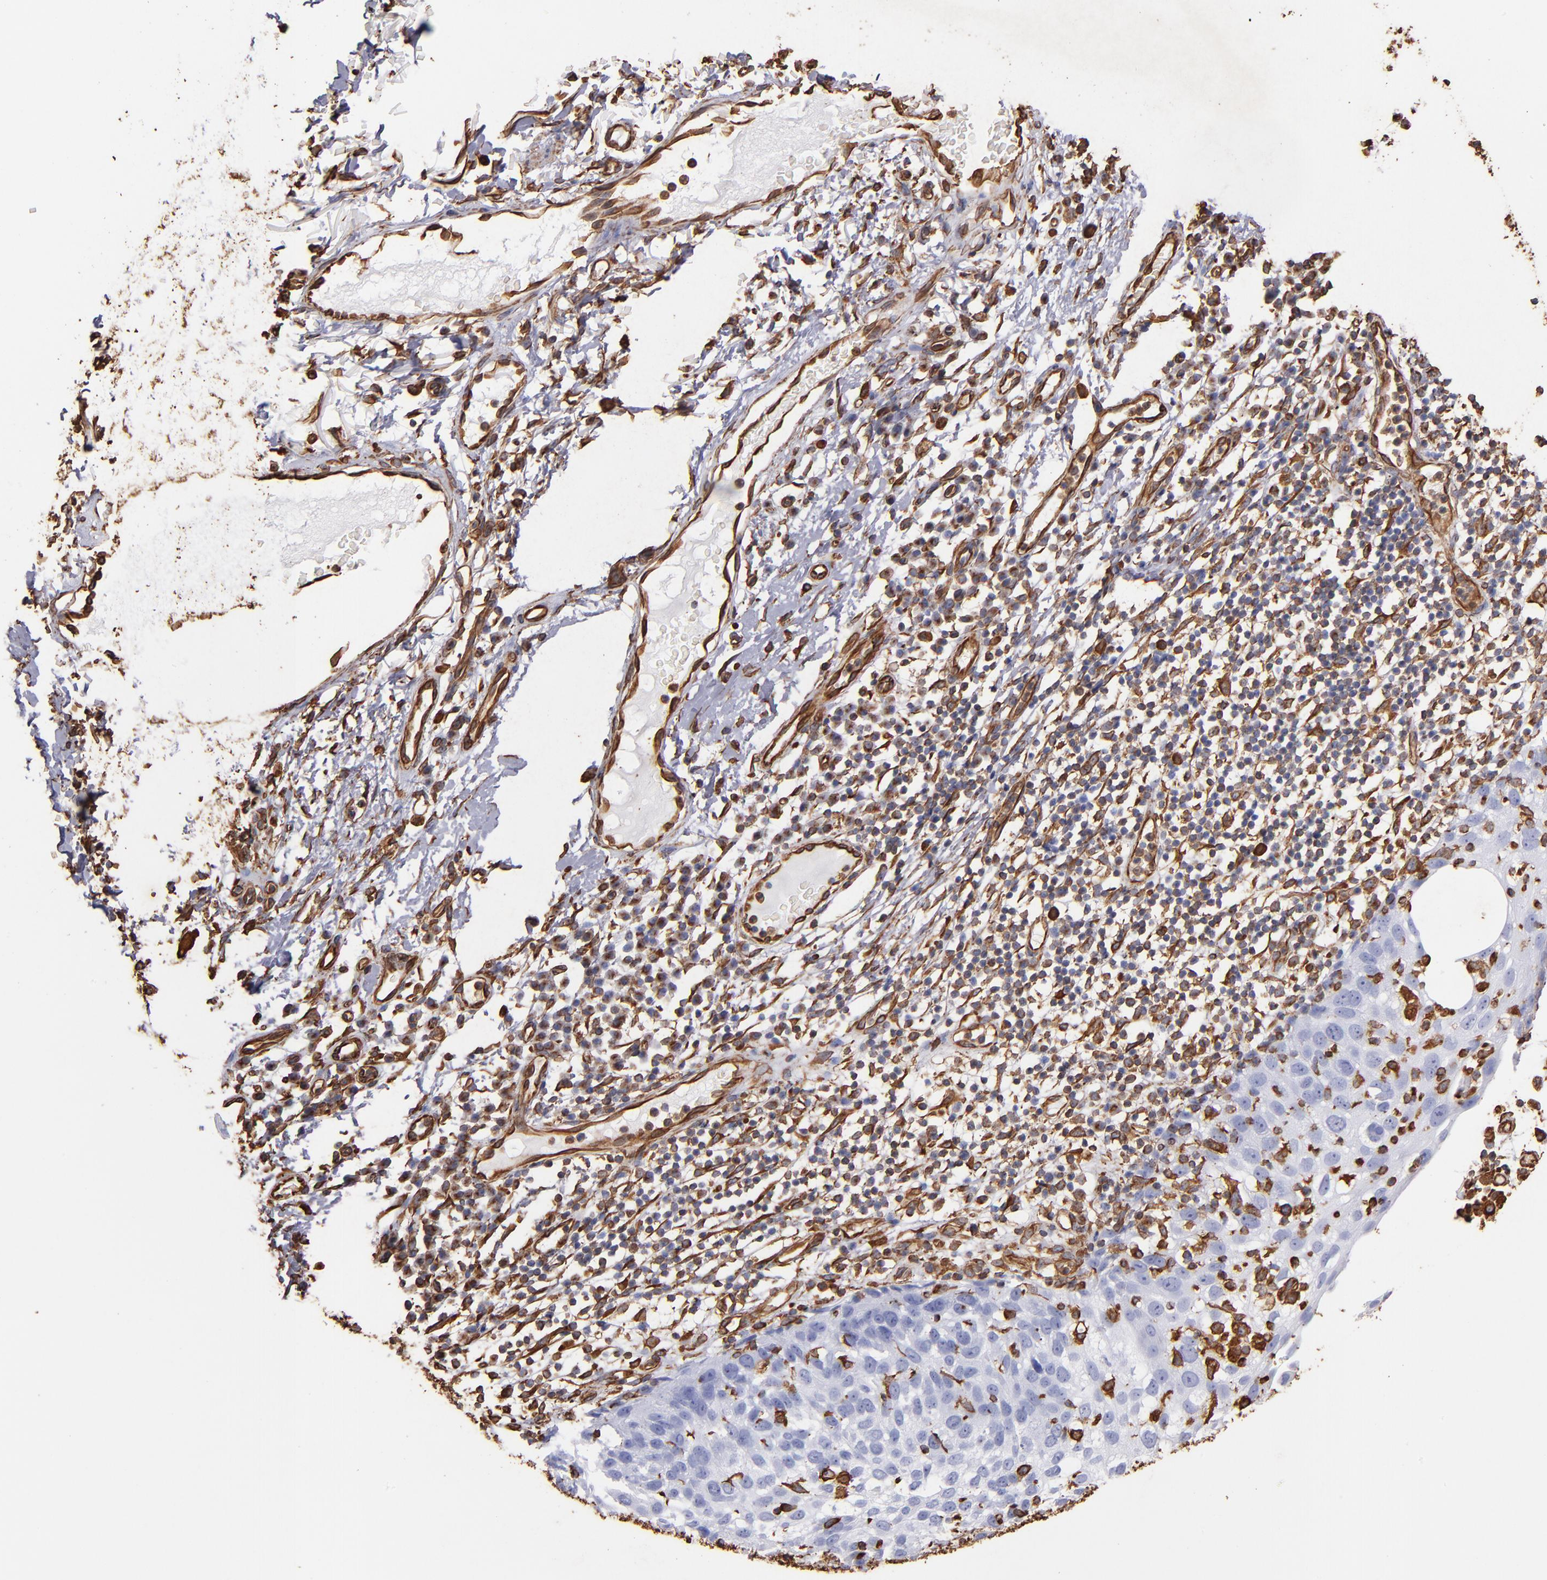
{"staining": {"intensity": "strong", "quantity": "<25%", "location": "cytoplasmic/membranous"}, "tissue": "skin cancer", "cell_type": "Tumor cells", "image_type": "cancer", "snomed": [{"axis": "morphology", "description": "Squamous cell carcinoma, NOS"}, {"axis": "topography", "description": "Skin"}], "caption": "A brown stain highlights strong cytoplasmic/membranous positivity of a protein in human squamous cell carcinoma (skin) tumor cells. (DAB IHC, brown staining for protein, blue staining for nuclei).", "gene": "VIM", "patient": {"sex": "male", "age": 87}}